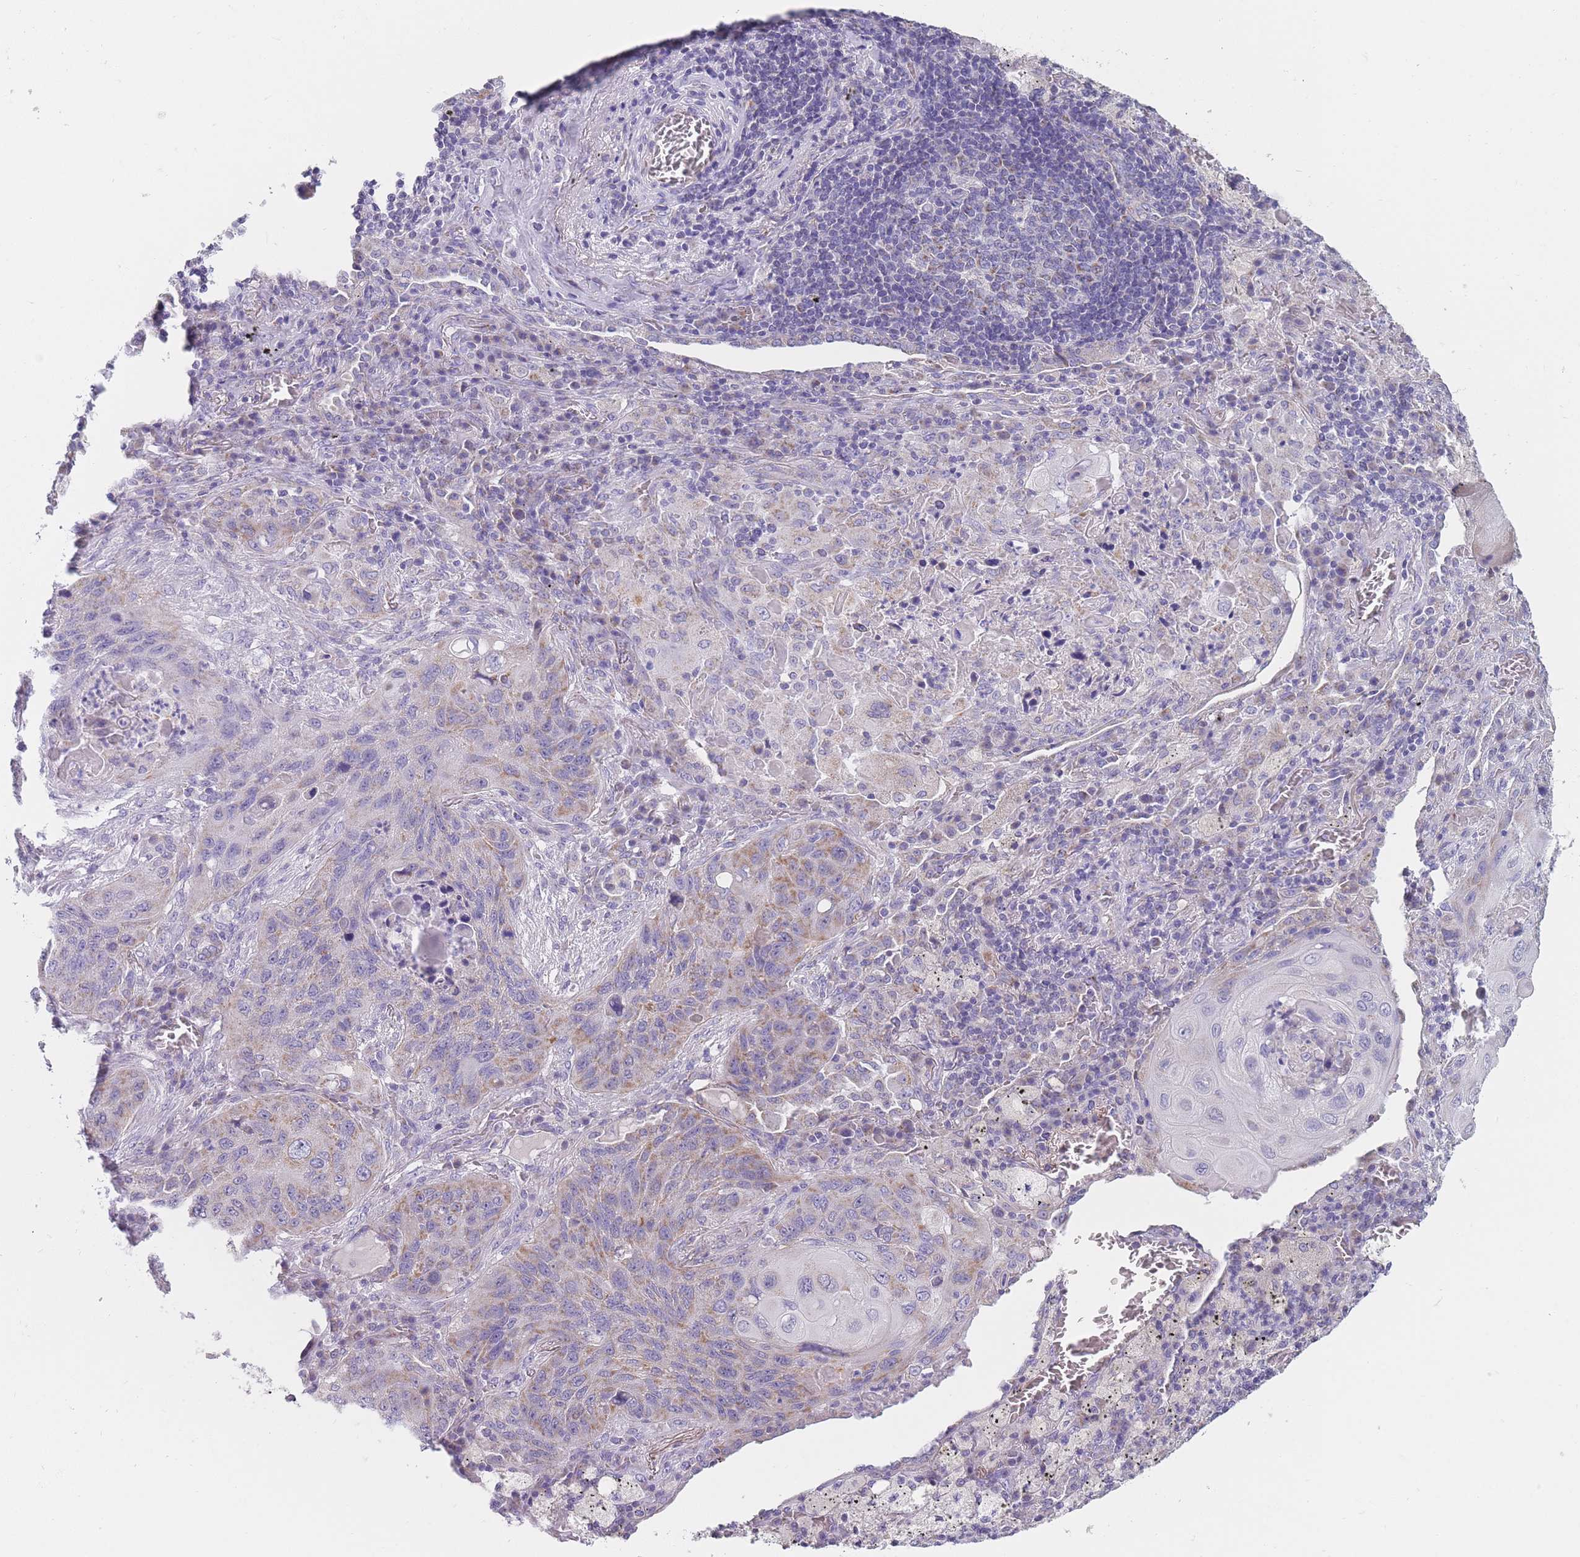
{"staining": {"intensity": "moderate", "quantity": "<25%", "location": "cytoplasmic/membranous"}, "tissue": "lung cancer", "cell_type": "Tumor cells", "image_type": "cancer", "snomed": [{"axis": "morphology", "description": "Squamous cell carcinoma, NOS"}, {"axis": "topography", "description": "Lung"}], "caption": "Moderate cytoplasmic/membranous protein staining is seen in approximately <25% of tumor cells in lung cancer (squamous cell carcinoma).", "gene": "MRPS14", "patient": {"sex": "female", "age": 63}}